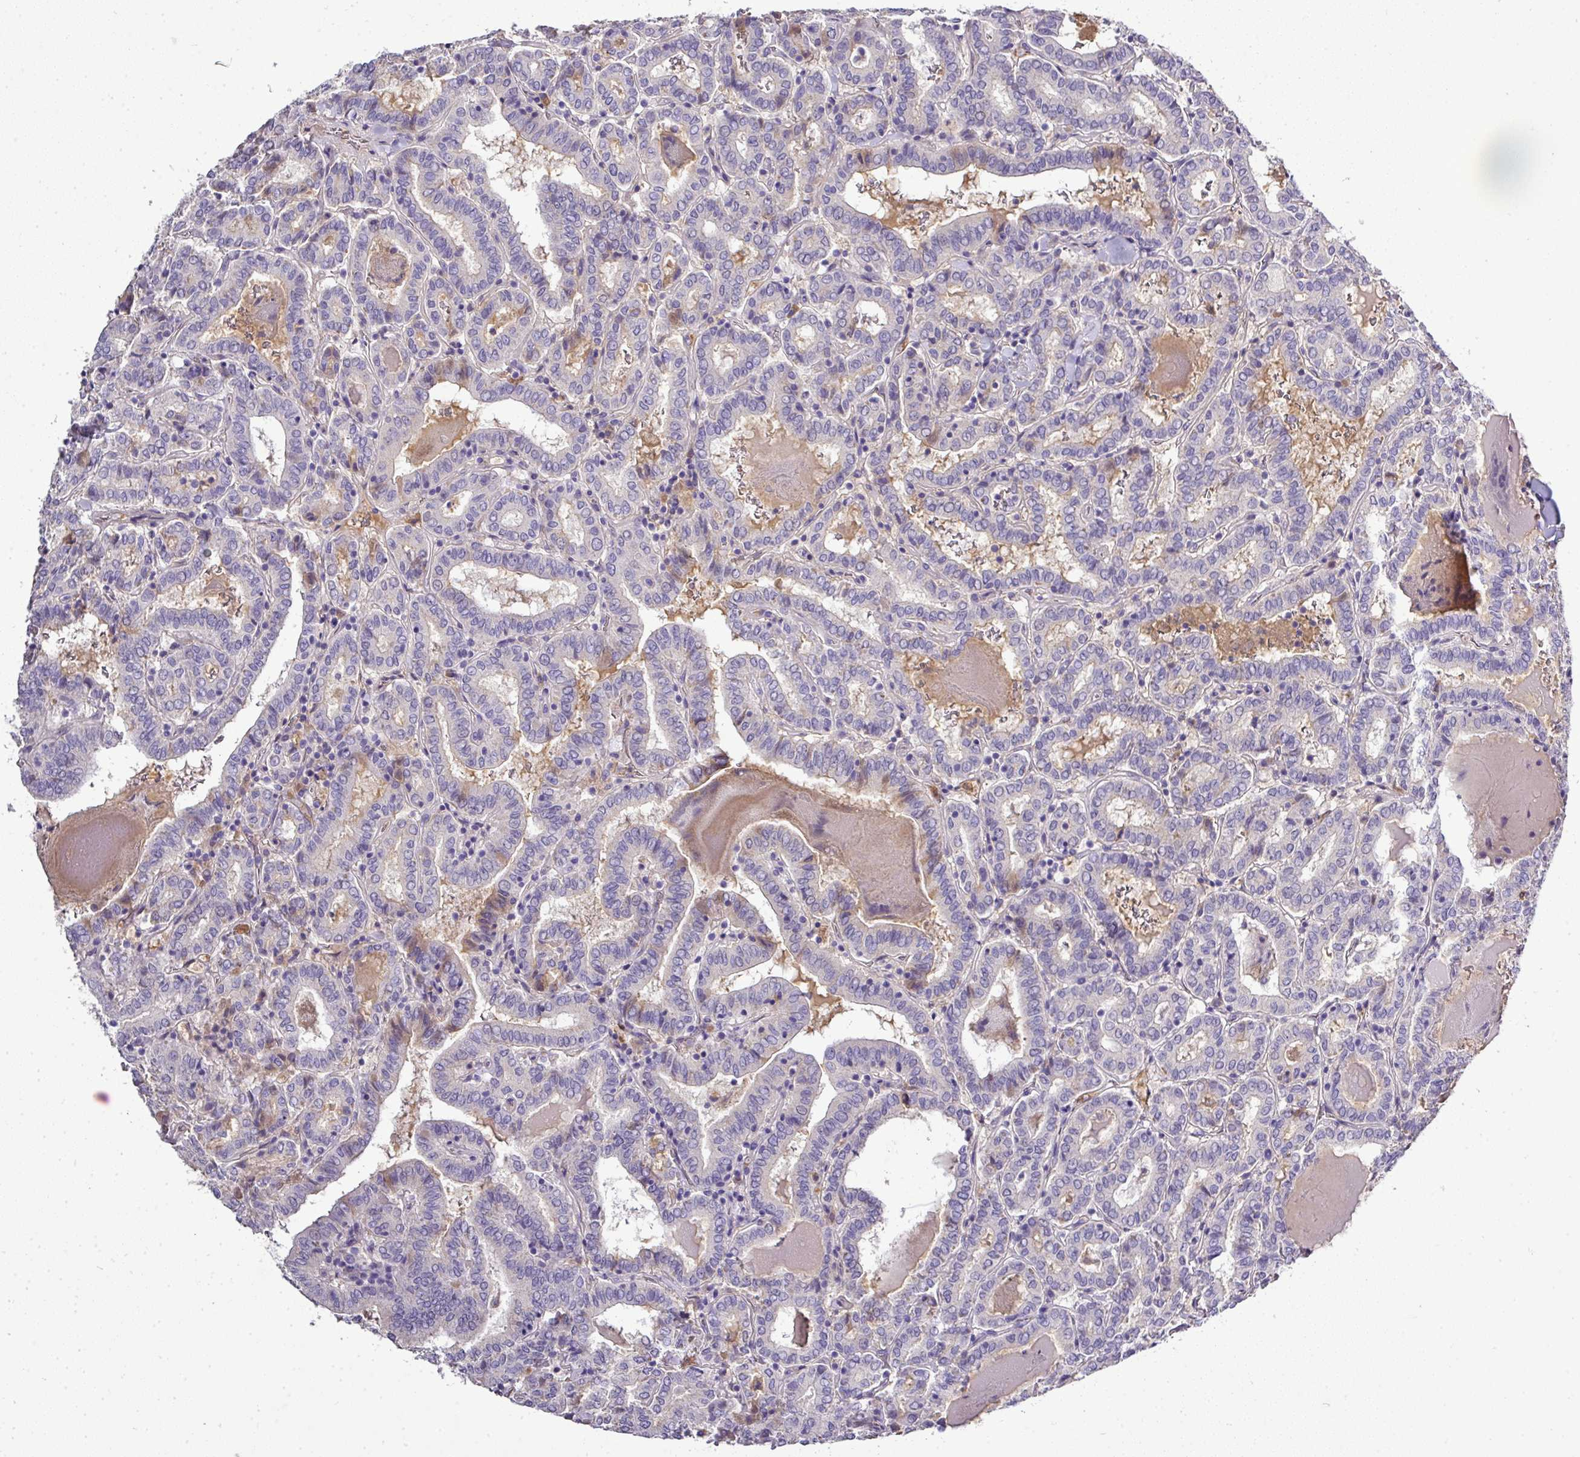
{"staining": {"intensity": "negative", "quantity": "none", "location": "none"}, "tissue": "thyroid cancer", "cell_type": "Tumor cells", "image_type": "cancer", "snomed": [{"axis": "morphology", "description": "Papillary adenocarcinoma, NOS"}, {"axis": "topography", "description": "Thyroid gland"}], "caption": "Image shows no protein positivity in tumor cells of thyroid papillary adenocarcinoma tissue.", "gene": "CAB39L", "patient": {"sex": "female", "age": 72}}